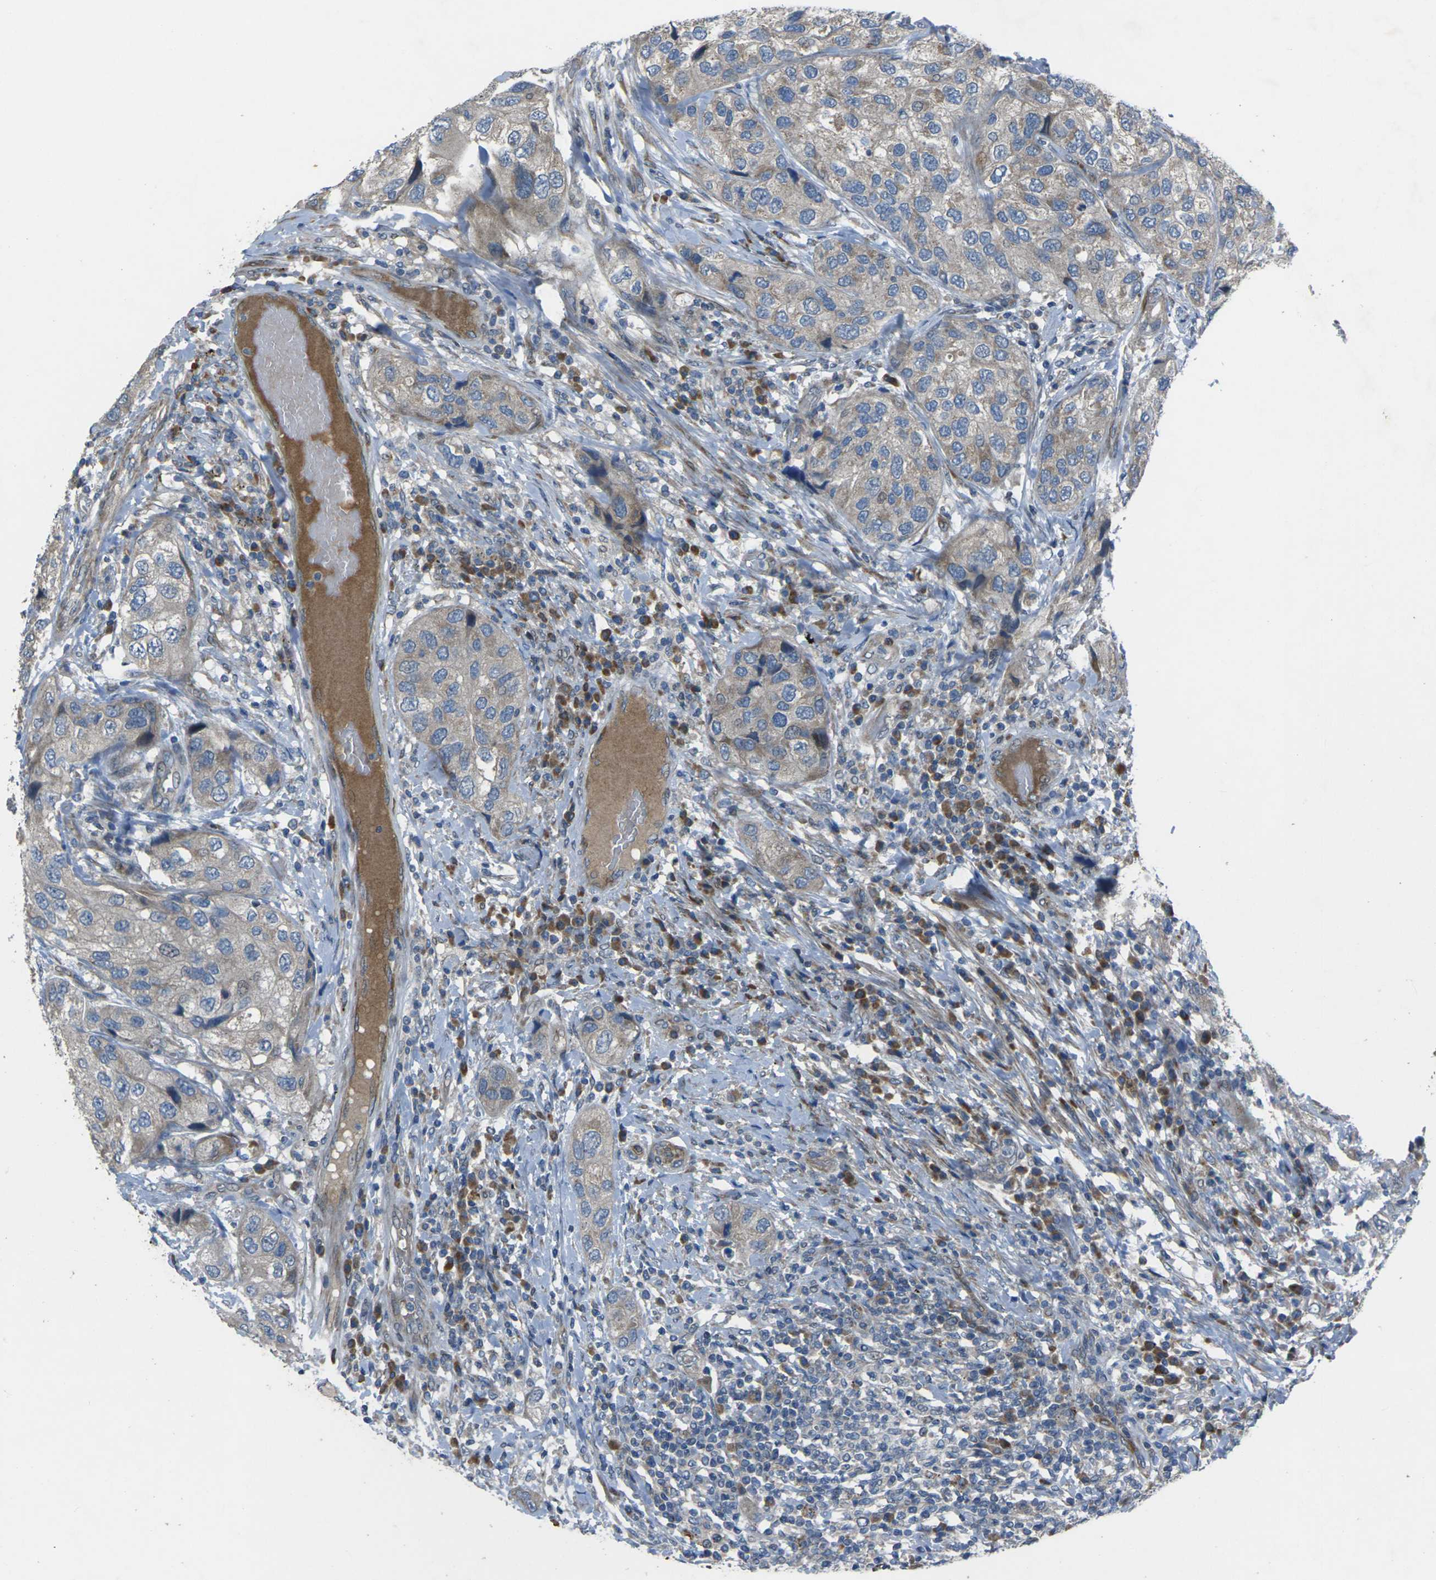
{"staining": {"intensity": "negative", "quantity": "none", "location": "none"}, "tissue": "urothelial cancer", "cell_type": "Tumor cells", "image_type": "cancer", "snomed": [{"axis": "morphology", "description": "Urothelial carcinoma, High grade"}, {"axis": "topography", "description": "Urinary bladder"}], "caption": "Protein analysis of high-grade urothelial carcinoma demonstrates no significant positivity in tumor cells.", "gene": "EDNRA", "patient": {"sex": "female", "age": 64}}